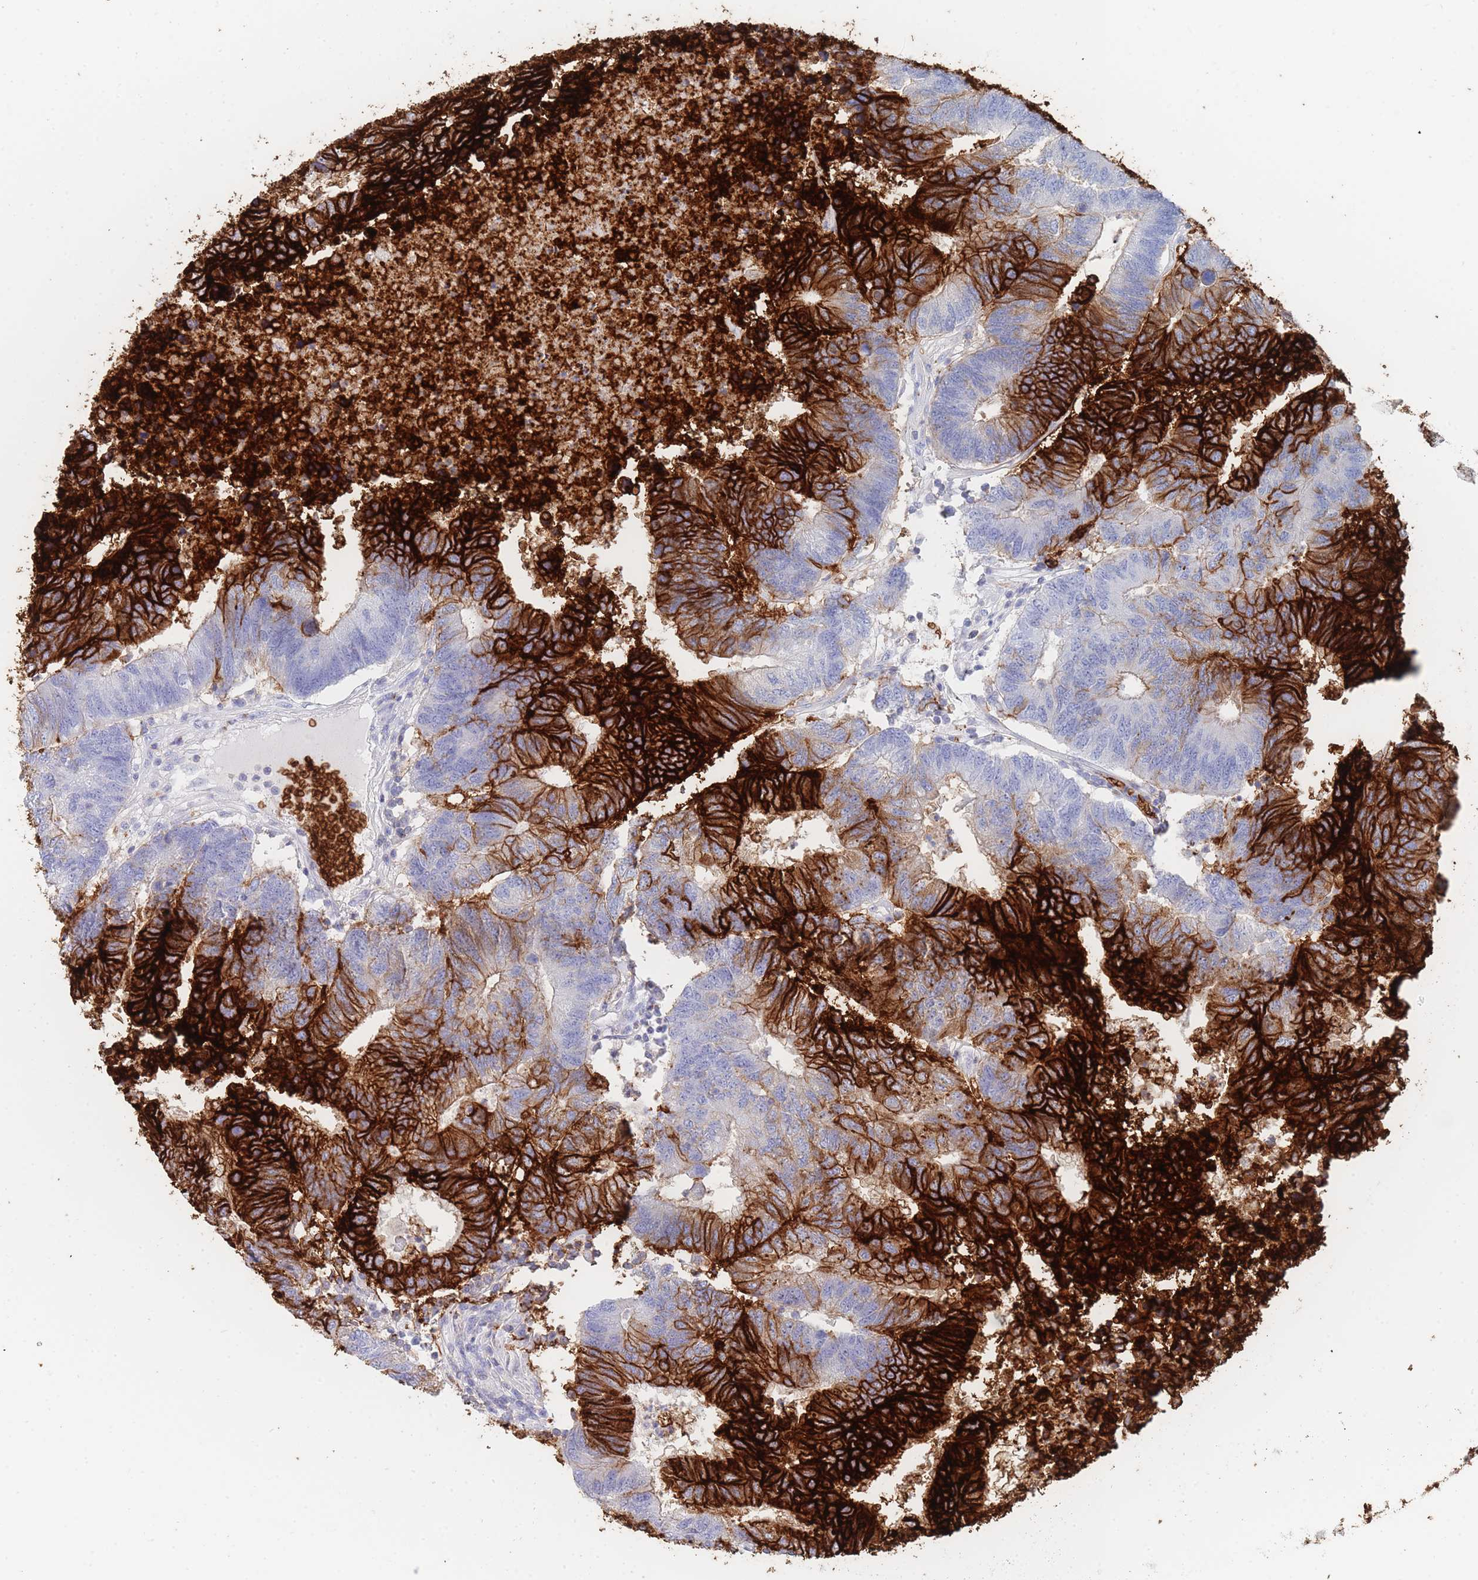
{"staining": {"intensity": "strong", "quantity": "25%-75%", "location": "cytoplasmic/membranous"}, "tissue": "colorectal cancer", "cell_type": "Tumor cells", "image_type": "cancer", "snomed": [{"axis": "morphology", "description": "Adenocarcinoma, NOS"}, {"axis": "topography", "description": "Colon"}], "caption": "This image displays immunohistochemistry (IHC) staining of human adenocarcinoma (colorectal), with high strong cytoplasmic/membranous staining in approximately 25%-75% of tumor cells.", "gene": "SLC2A1", "patient": {"sex": "female", "age": 48}}